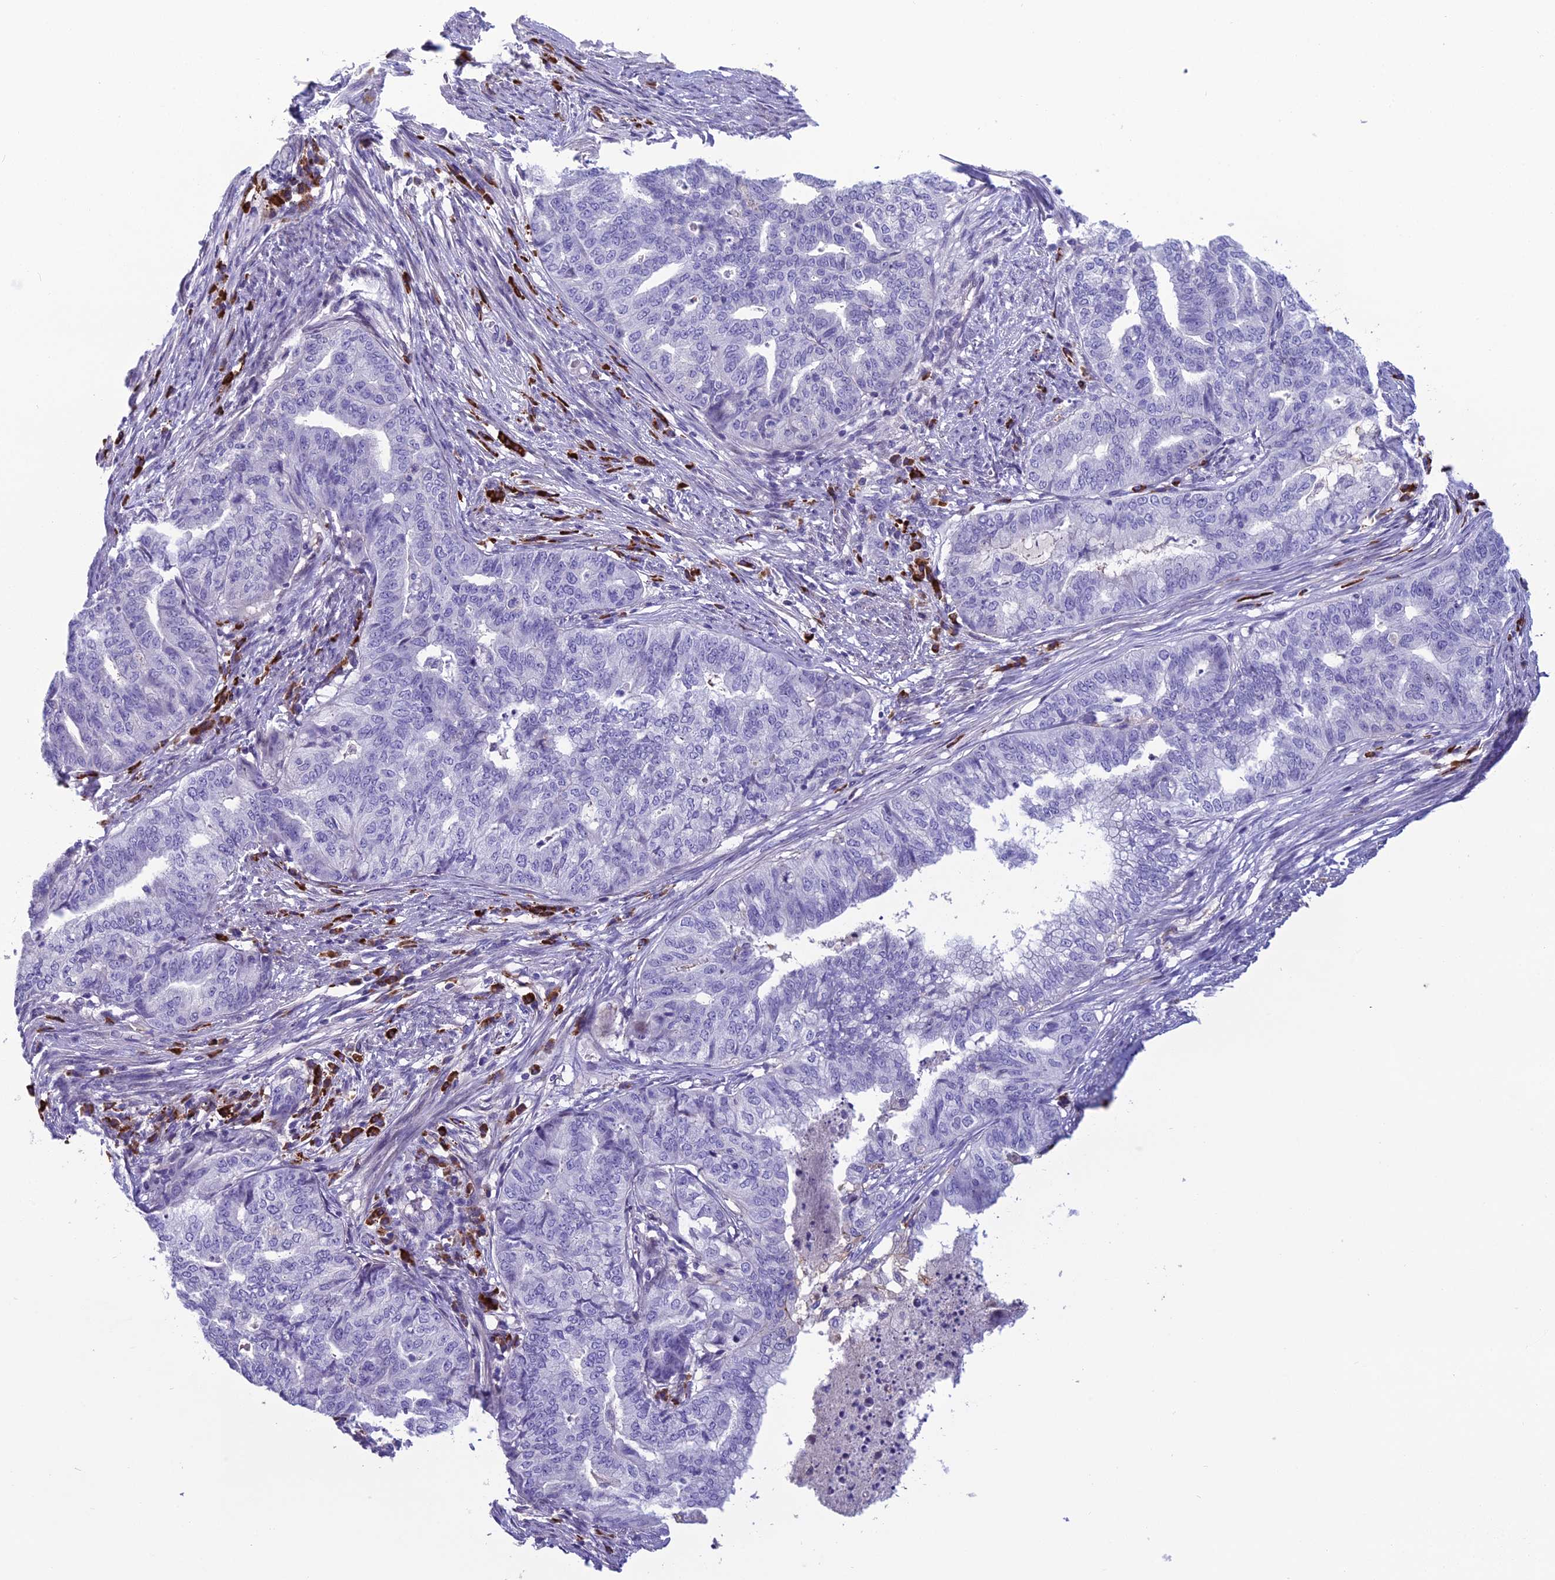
{"staining": {"intensity": "negative", "quantity": "none", "location": "none"}, "tissue": "endometrial cancer", "cell_type": "Tumor cells", "image_type": "cancer", "snomed": [{"axis": "morphology", "description": "Adenocarcinoma, NOS"}, {"axis": "topography", "description": "Endometrium"}], "caption": "Tumor cells show no significant positivity in adenocarcinoma (endometrial).", "gene": "CRB2", "patient": {"sex": "female", "age": 79}}